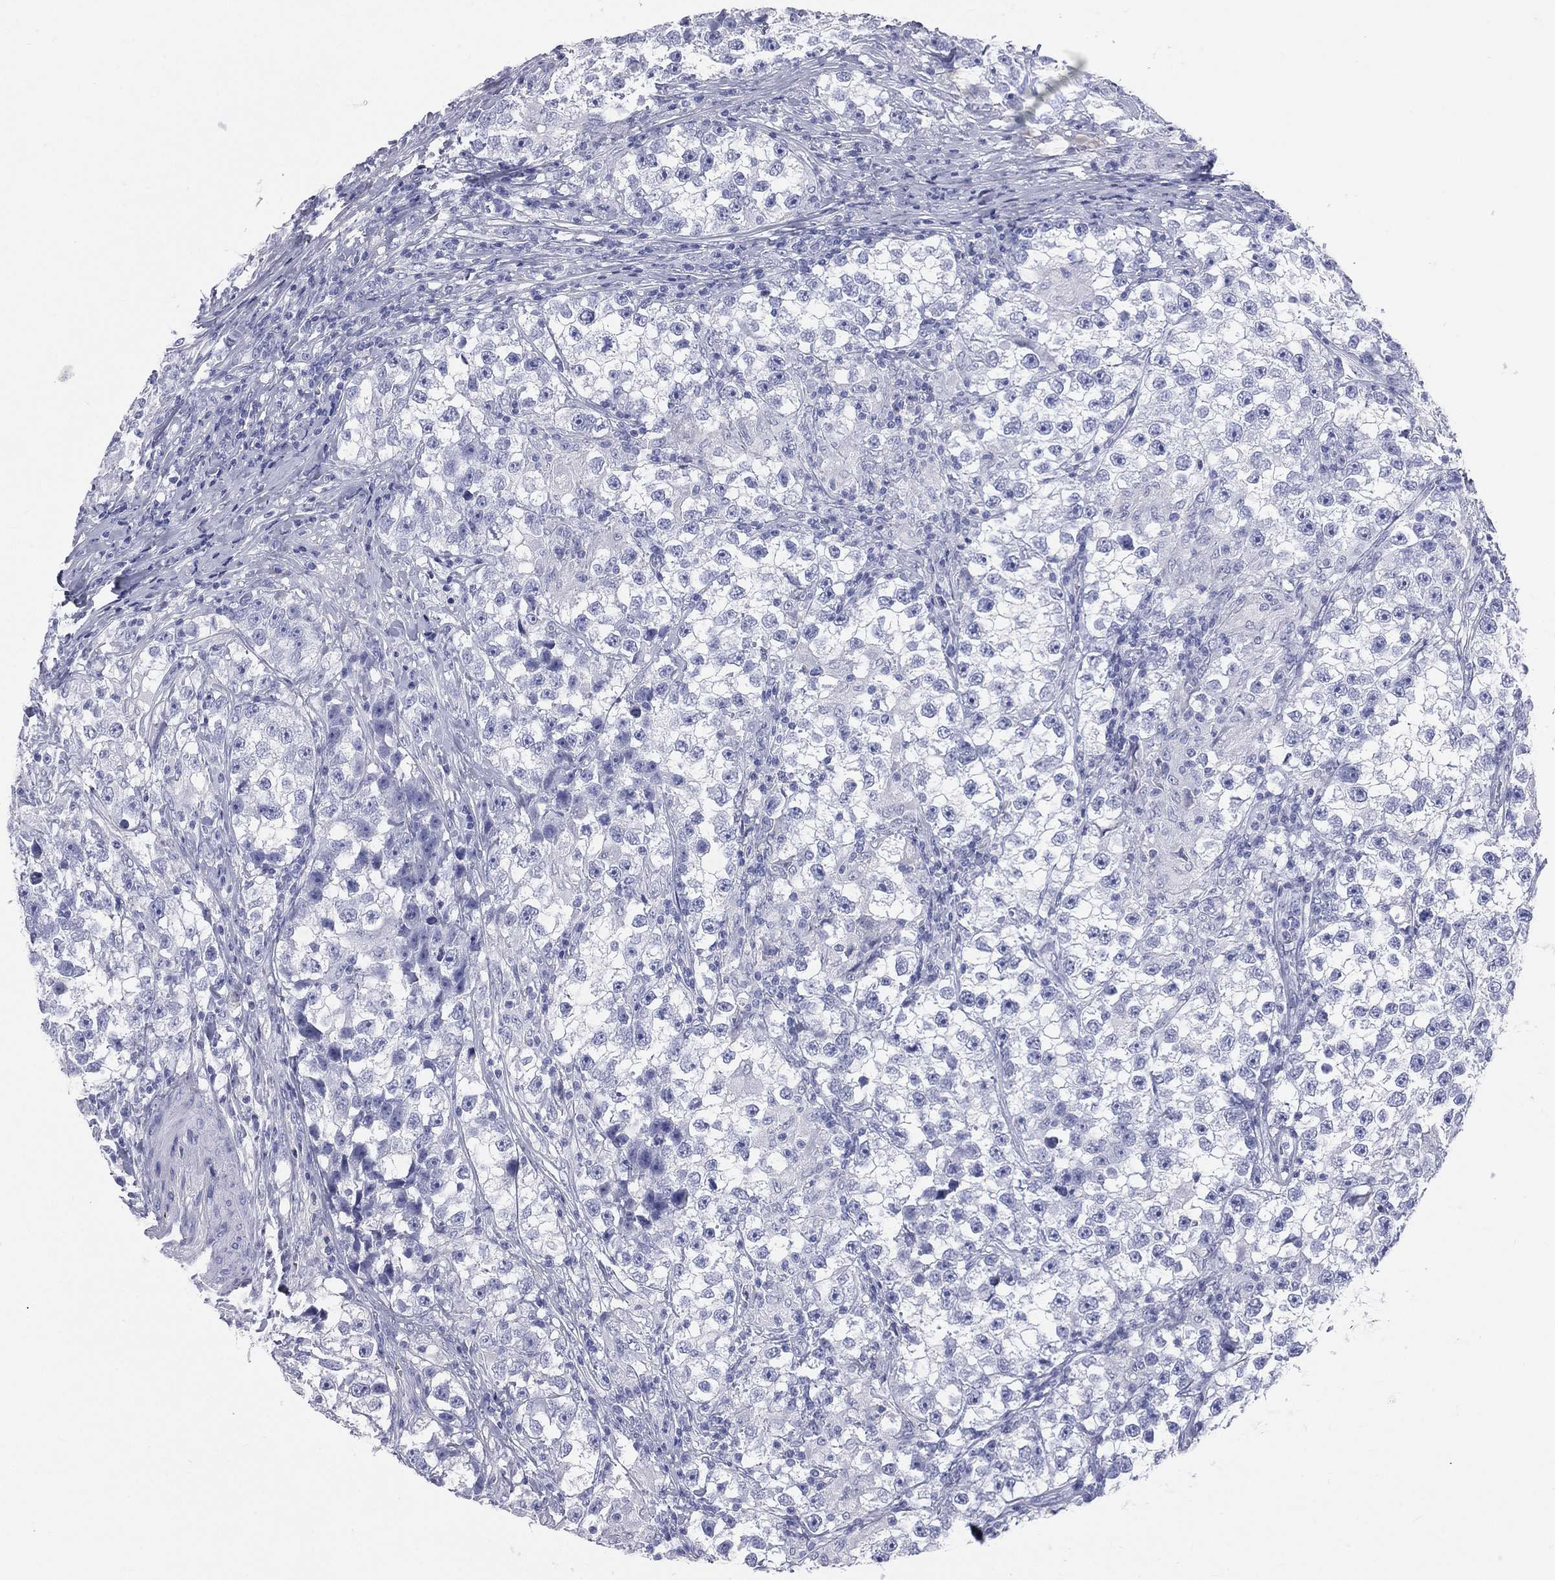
{"staining": {"intensity": "negative", "quantity": "none", "location": "none"}, "tissue": "testis cancer", "cell_type": "Tumor cells", "image_type": "cancer", "snomed": [{"axis": "morphology", "description": "Seminoma, NOS"}, {"axis": "topography", "description": "Testis"}], "caption": "Immunohistochemistry photomicrograph of neoplastic tissue: seminoma (testis) stained with DAB exhibits no significant protein expression in tumor cells. (Stains: DAB IHC with hematoxylin counter stain, Microscopy: brightfield microscopy at high magnification).", "gene": "HP", "patient": {"sex": "male", "age": 46}}